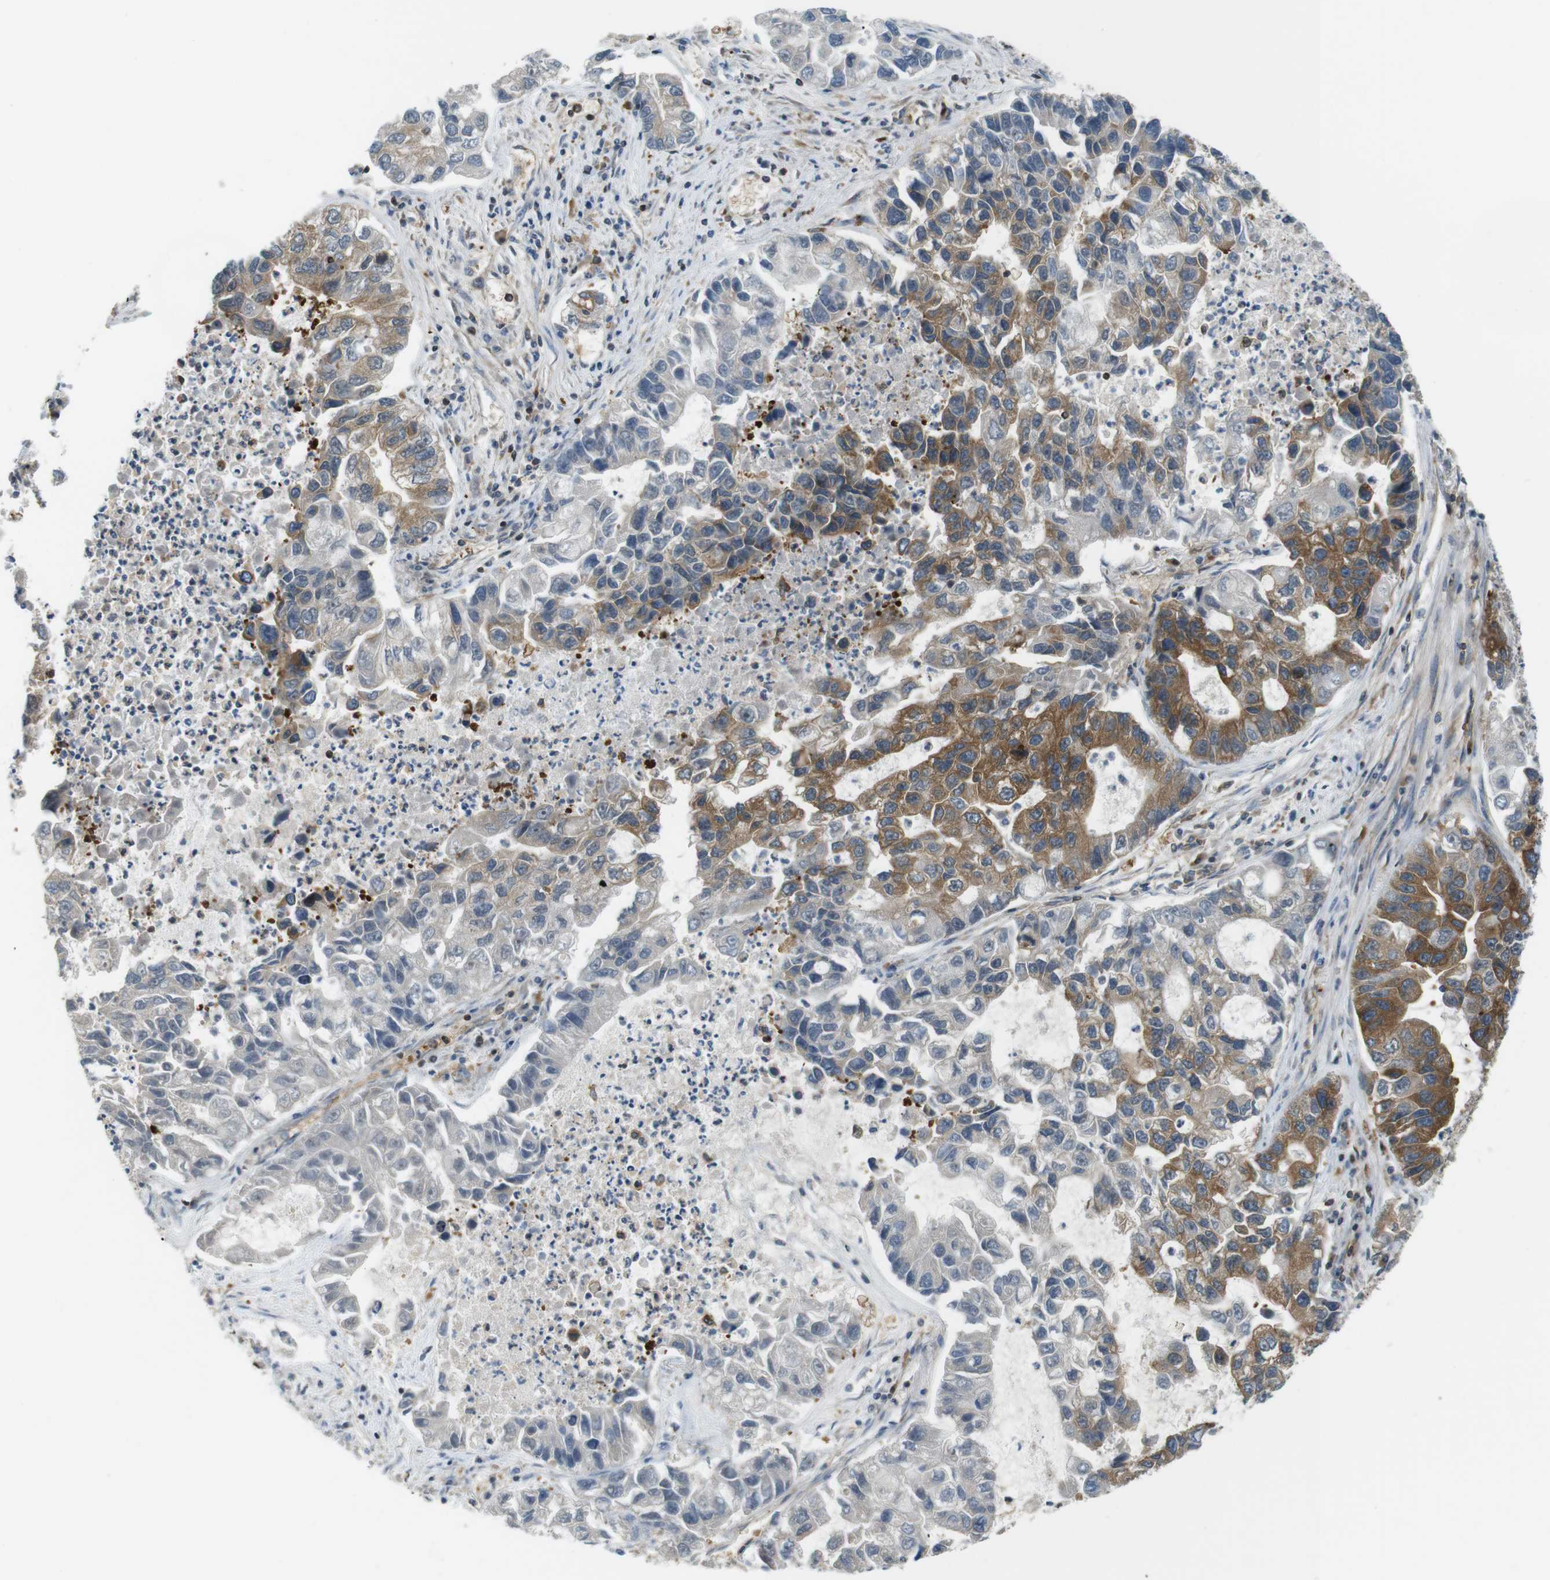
{"staining": {"intensity": "moderate", "quantity": "25%-75%", "location": "cytoplasmic/membranous"}, "tissue": "lung cancer", "cell_type": "Tumor cells", "image_type": "cancer", "snomed": [{"axis": "morphology", "description": "Adenocarcinoma, NOS"}, {"axis": "topography", "description": "Lung"}], "caption": "Immunohistochemistry (IHC) (DAB) staining of adenocarcinoma (lung) shows moderate cytoplasmic/membranous protein expression in about 25%-75% of tumor cells.", "gene": "TSC1", "patient": {"sex": "female", "age": 51}}